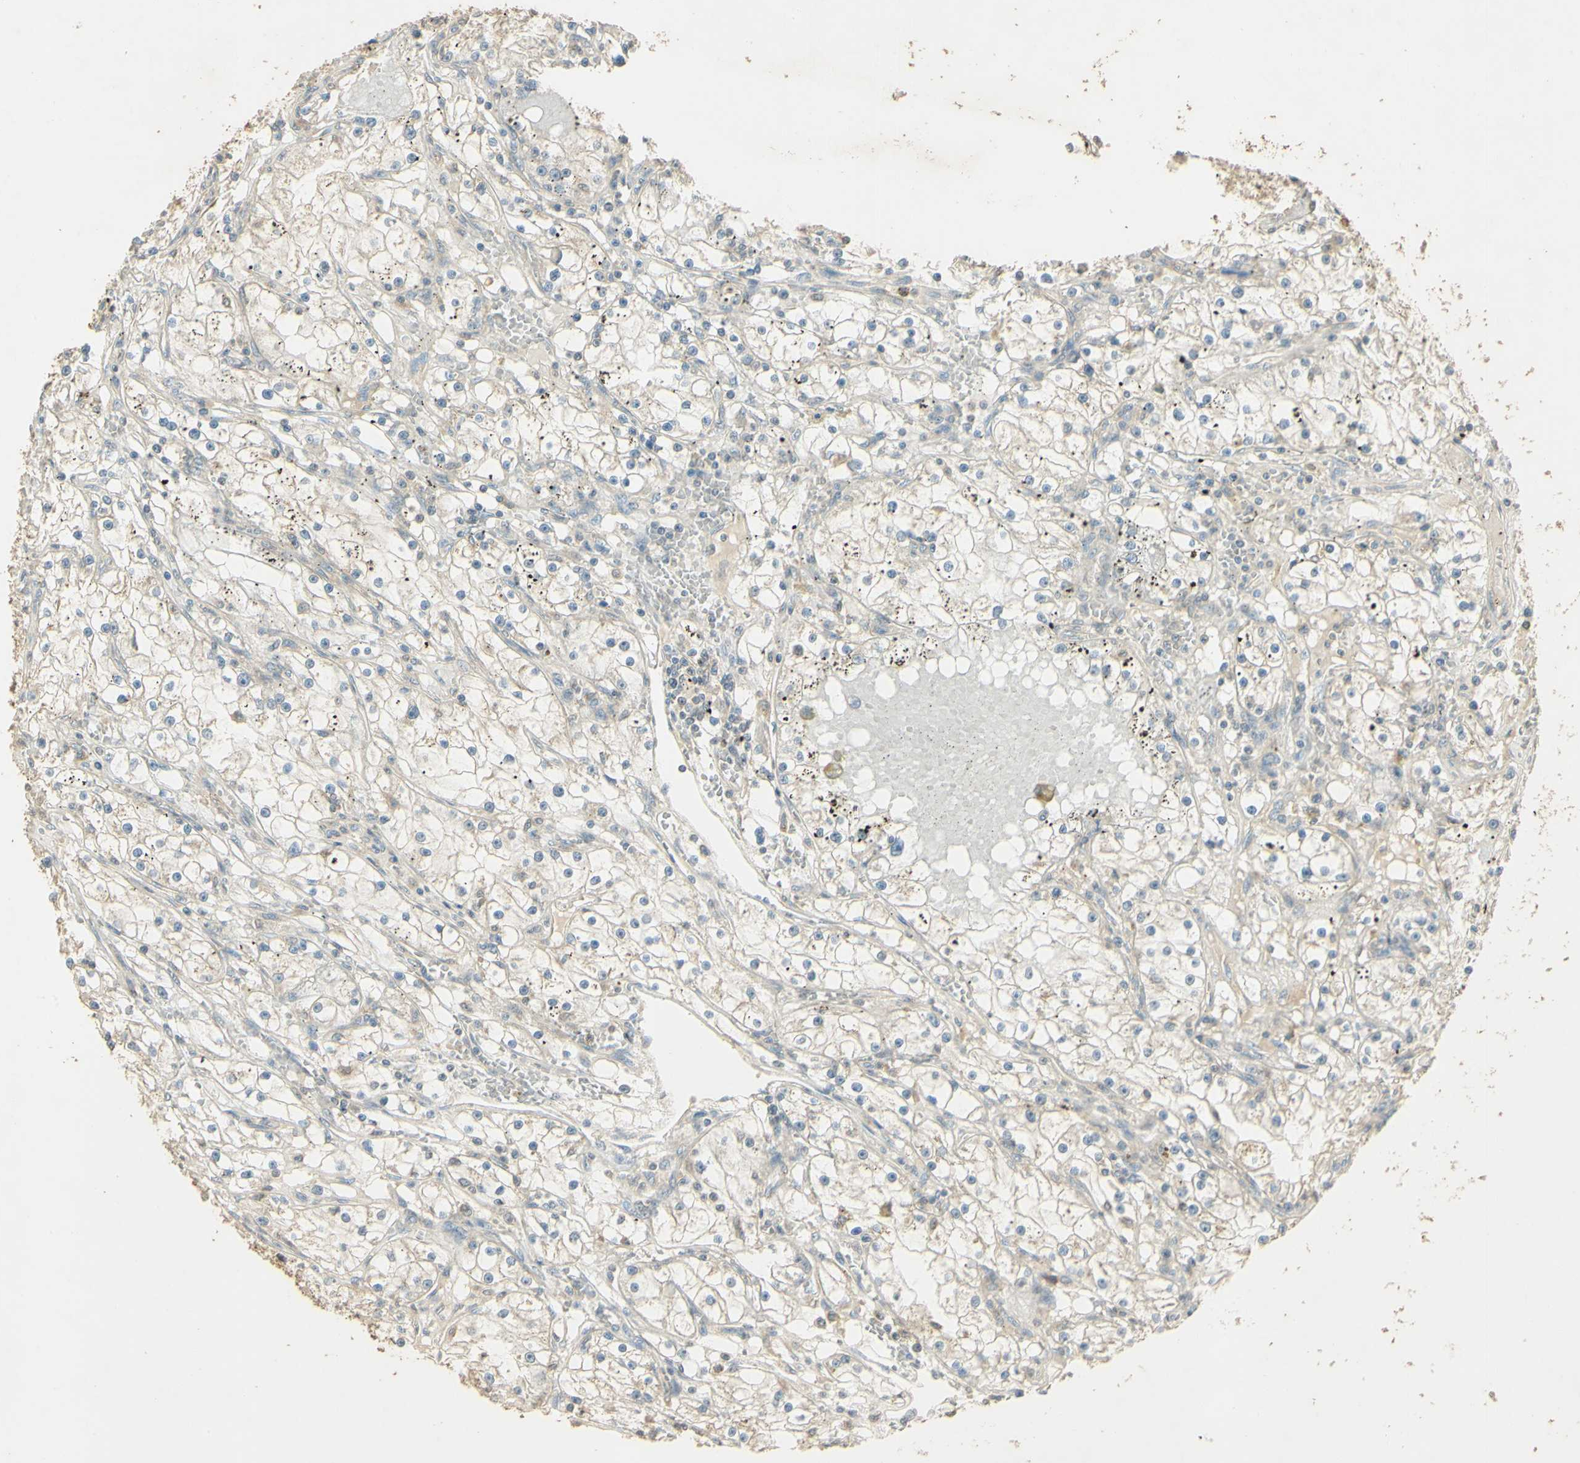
{"staining": {"intensity": "weak", "quantity": "25%-75%", "location": "cytoplasmic/membranous"}, "tissue": "renal cancer", "cell_type": "Tumor cells", "image_type": "cancer", "snomed": [{"axis": "morphology", "description": "Adenocarcinoma, NOS"}, {"axis": "topography", "description": "Kidney"}], "caption": "Renal adenocarcinoma tissue displays weak cytoplasmic/membranous expression in about 25%-75% of tumor cells, visualized by immunohistochemistry.", "gene": "UXS1", "patient": {"sex": "male", "age": 56}}